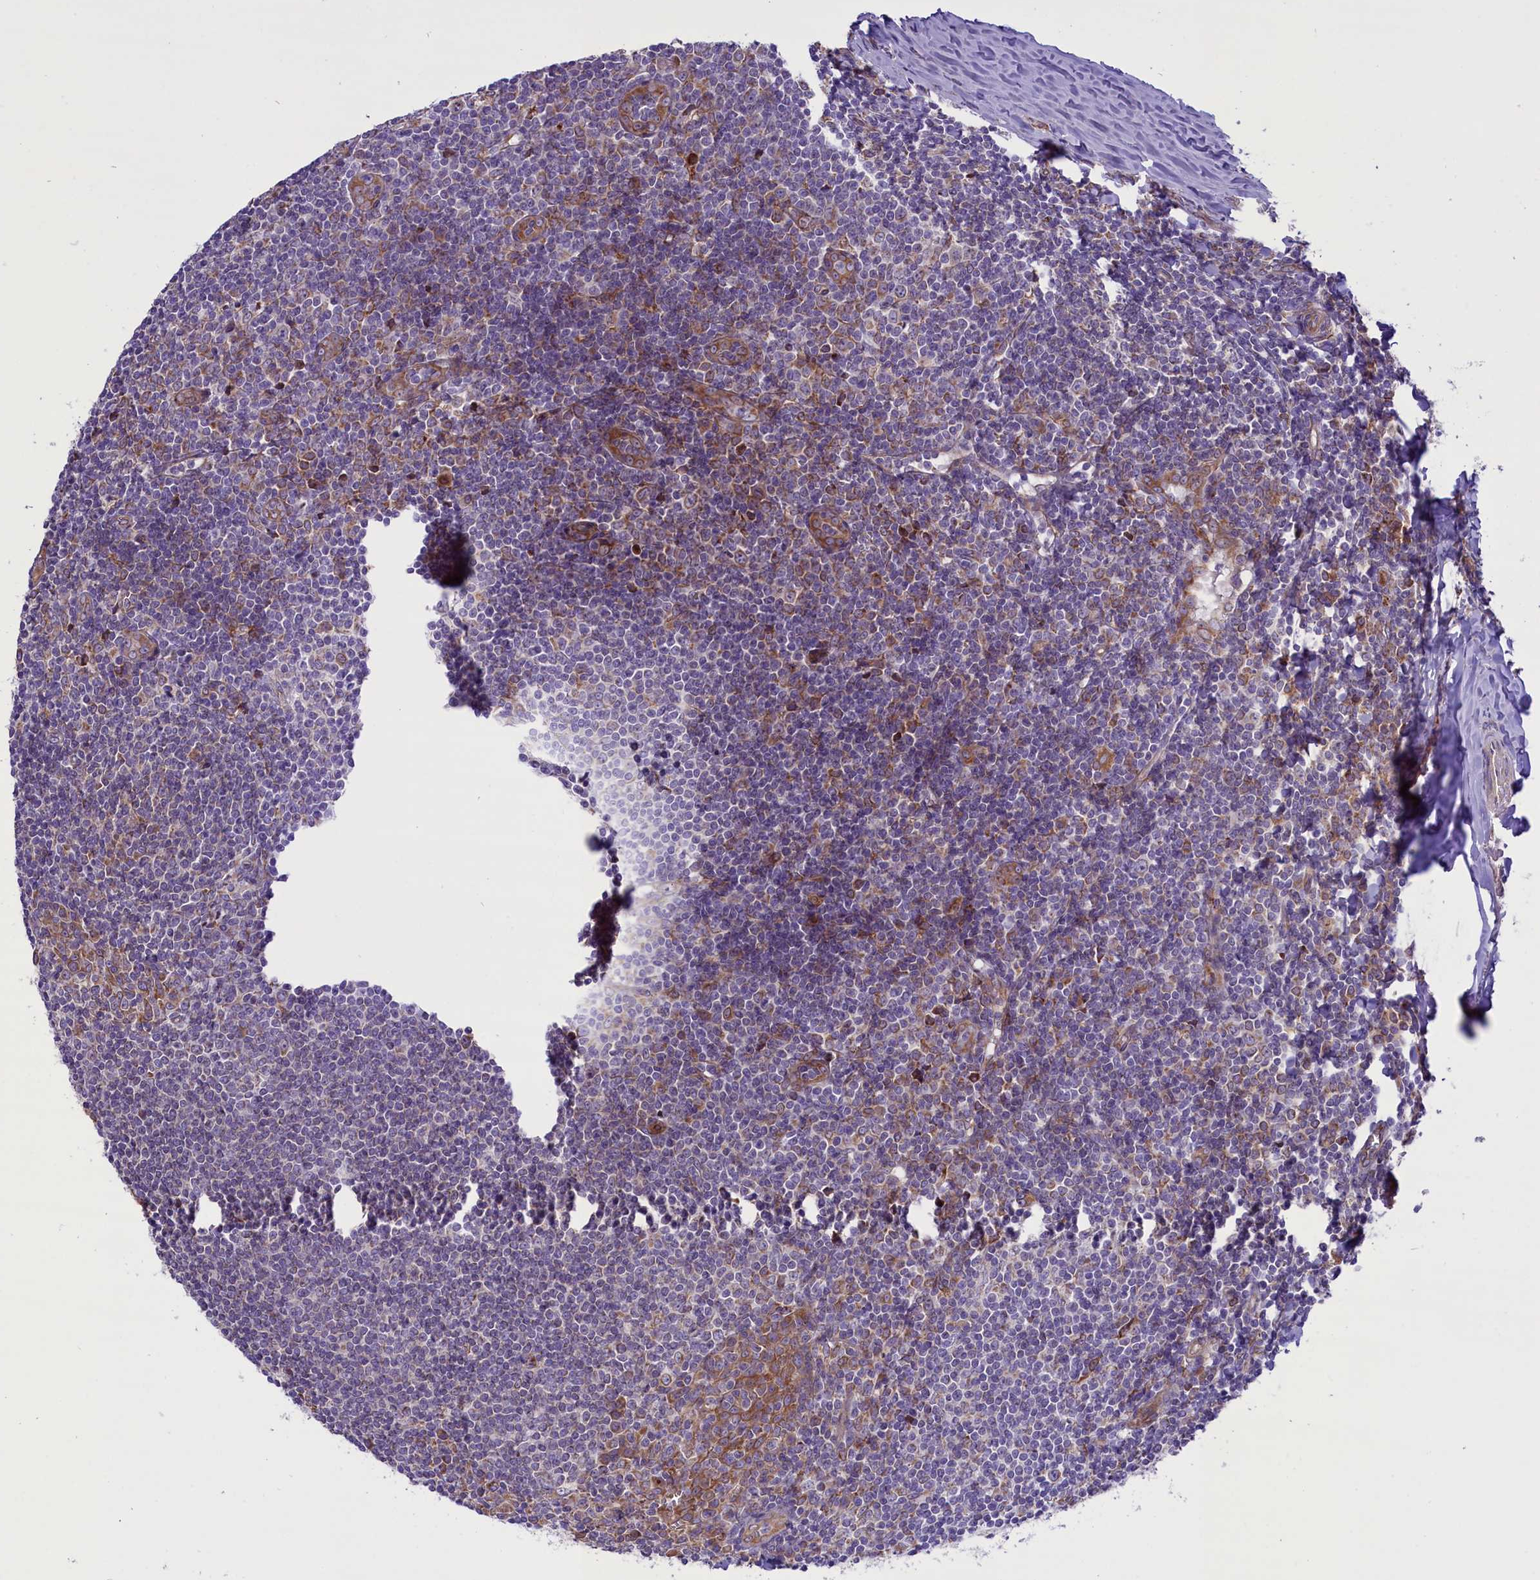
{"staining": {"intensity": "moderate", "quantity": "<25%", "location": "cytoplasmic/membranous"}, "tissue": "tonsil", "cell_type": "Germinal center cells", "image_type": "normal", "snomed": [{"axis": "morphology", "description": "Normal tissue, NOS"}, {"axis": "topography", "description": "Tonsil"}], "caption": "IHC image of benign human tonsil stained for a protein (brown), which displays low levels of moderate cytoplasmic/membranous staining in approximately <25% of germinal center cells.", "gene": "PTPRU", "patient": {"sex": "male", "age": 27}}